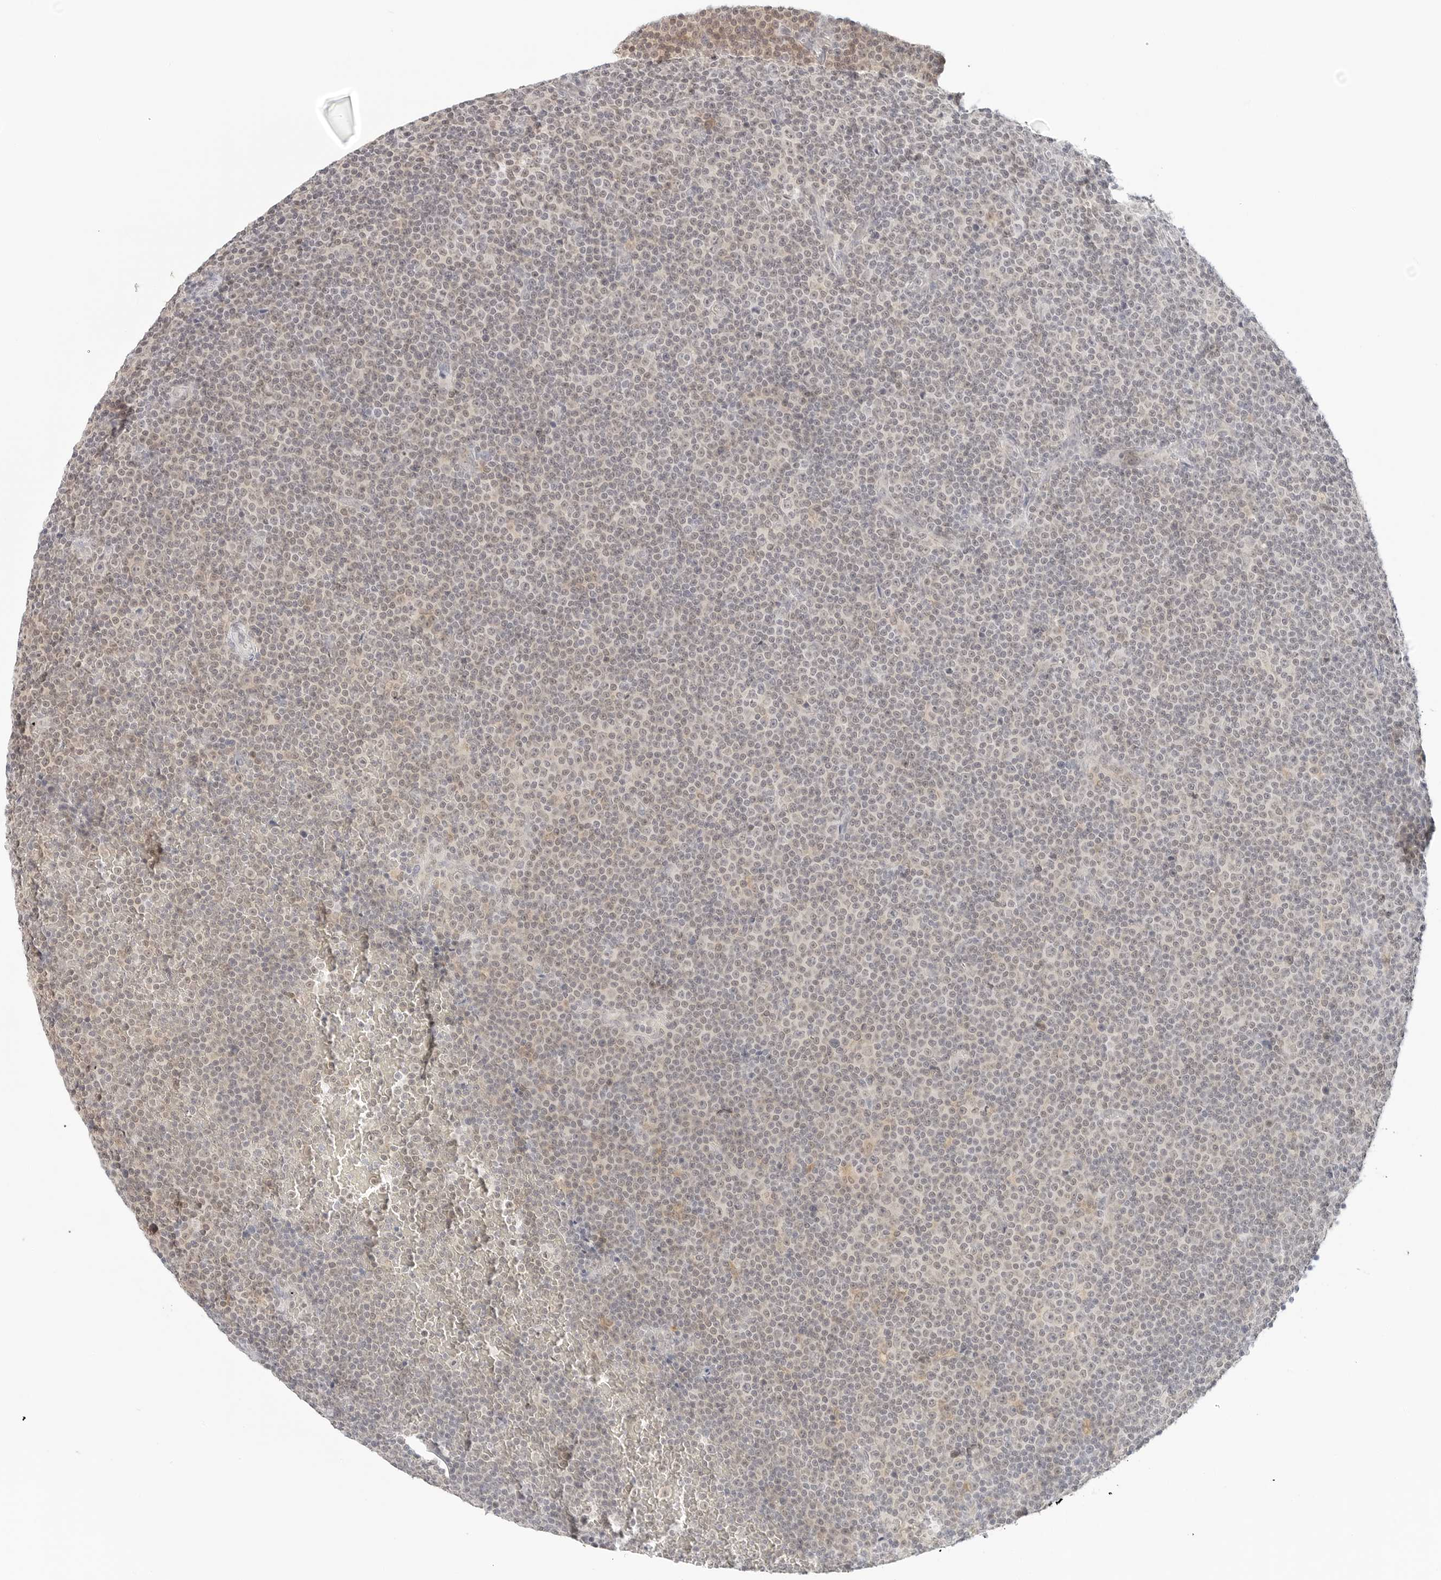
{"staining": {"intensity": "negative", "quantity": "none", "location": "none"}, "tissue": "lymphoma", "cell_type": "Tumor cells", "image_type": "cancer", "snomed": [{"axis": "morphology", "description": "Malignant lymphoma, non-Hodgkin's type, Low grade"}, {"axis": "topography", "description": "Lymph node"}], "caption": "This is an IHC micrograph of lymphoma. There is no positivity in tumor cells.", "gene": "NEO1", "patient": {"sex": "female", "age": 67}}